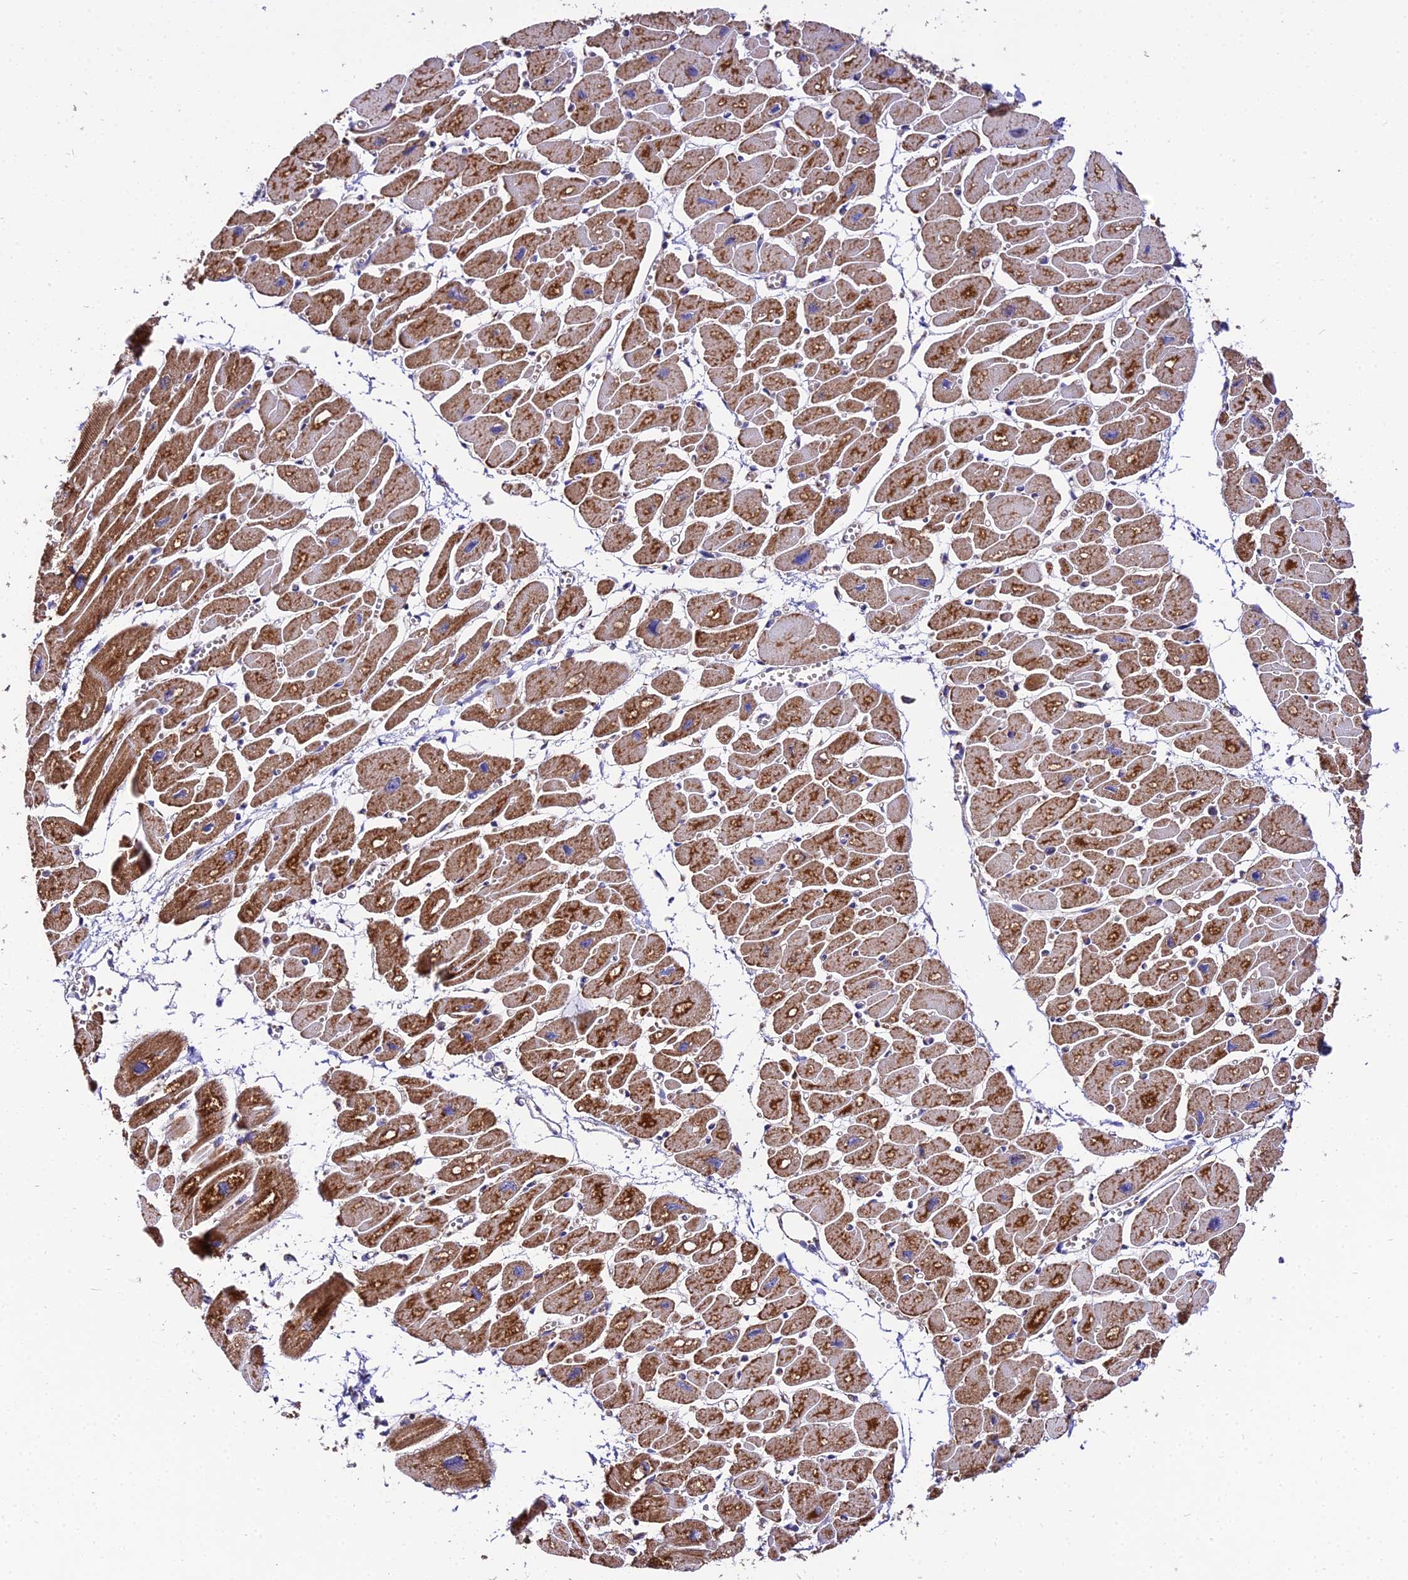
{"staining": {"intensity": "moderate", "quantity": ">75%", "location": "cytoplasmic/membranous"}, "tissue": "heart muscle", "cell_type": "Cardiomyocytes", "image_type": "normal", "snomed": [{"axis": "morphology", "description": "Normal tissue, NOS"}, {"axis": "topography", "description": "Heart"}], "caption": "Heart muscle stained for a protein demonstrates moderate cytoplasmic/membranous positivity in cardiomyocytes. Immunohistochemistry stains the protein of interest in brown and the nuclei are stained blue.", "gene": "OCIAD1", "patient": {"sex": "female", "age": 54}}